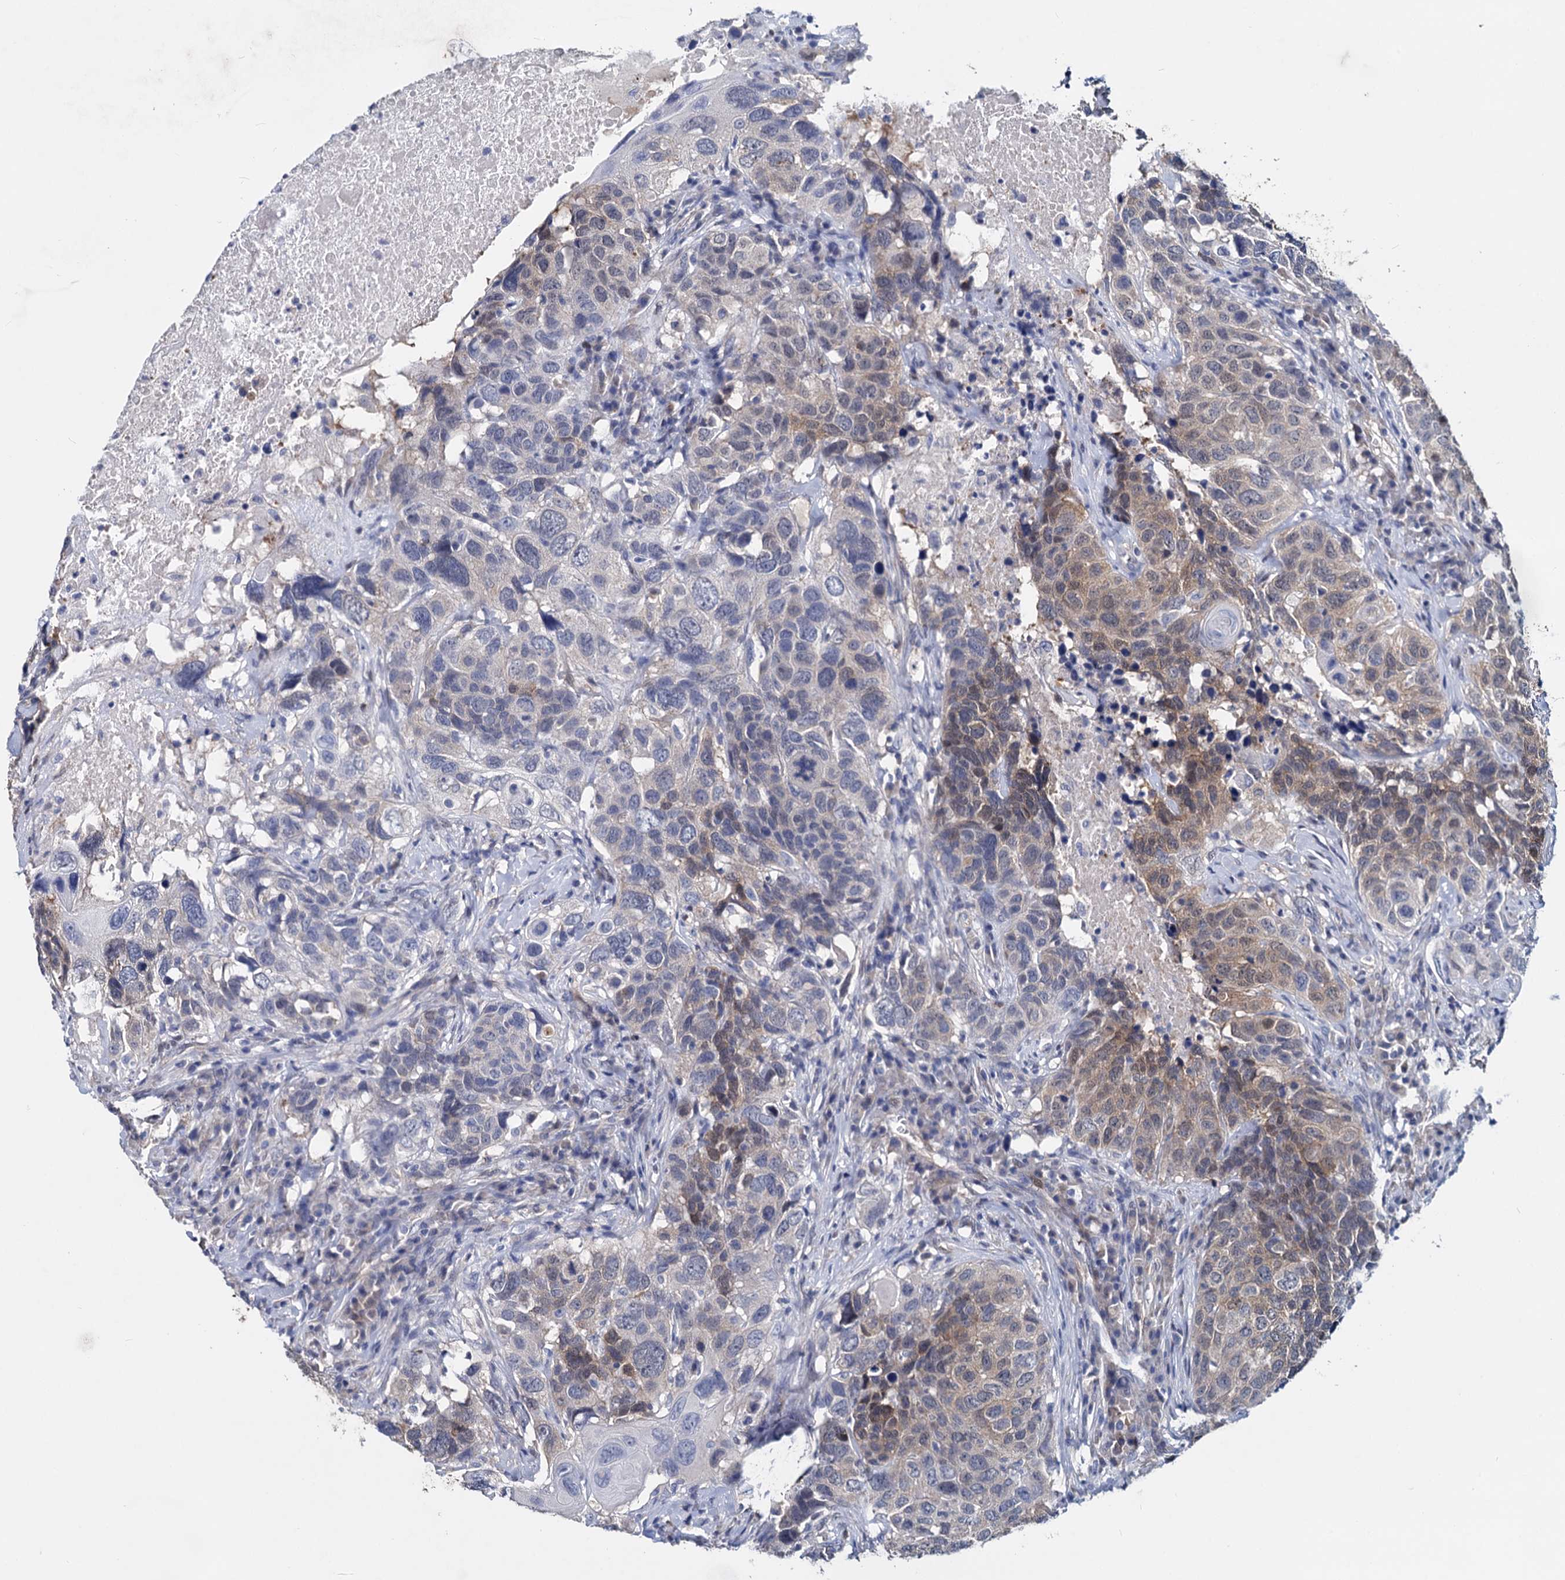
{"staining": {"intensity": "weak", "quantity": "<25%", "location": "cytoplasmic/membranous"}, "tissue": "head and neck cancer", "cell_type": "Tumor cells", "image_type": "cancer", "snomed": [{"axis": "morphology", "description": "Squamous cell carcinoma, NOS"}, {"axis": "topography", "description": "Head-Neck"}], "caption": "High power microscopy photomicrograph of an immunohistochemistry micrograph of head and neck squamous cell carcinoma, revealing no significant positivity in tumor cells. (Brightfield microscopy of DAB (3,3'-diaminobenzidine) immunohistochemistry (IHC) at high magnification).", "gene": "GSTM3", "patient": {"sex": "male", "age": 66}}